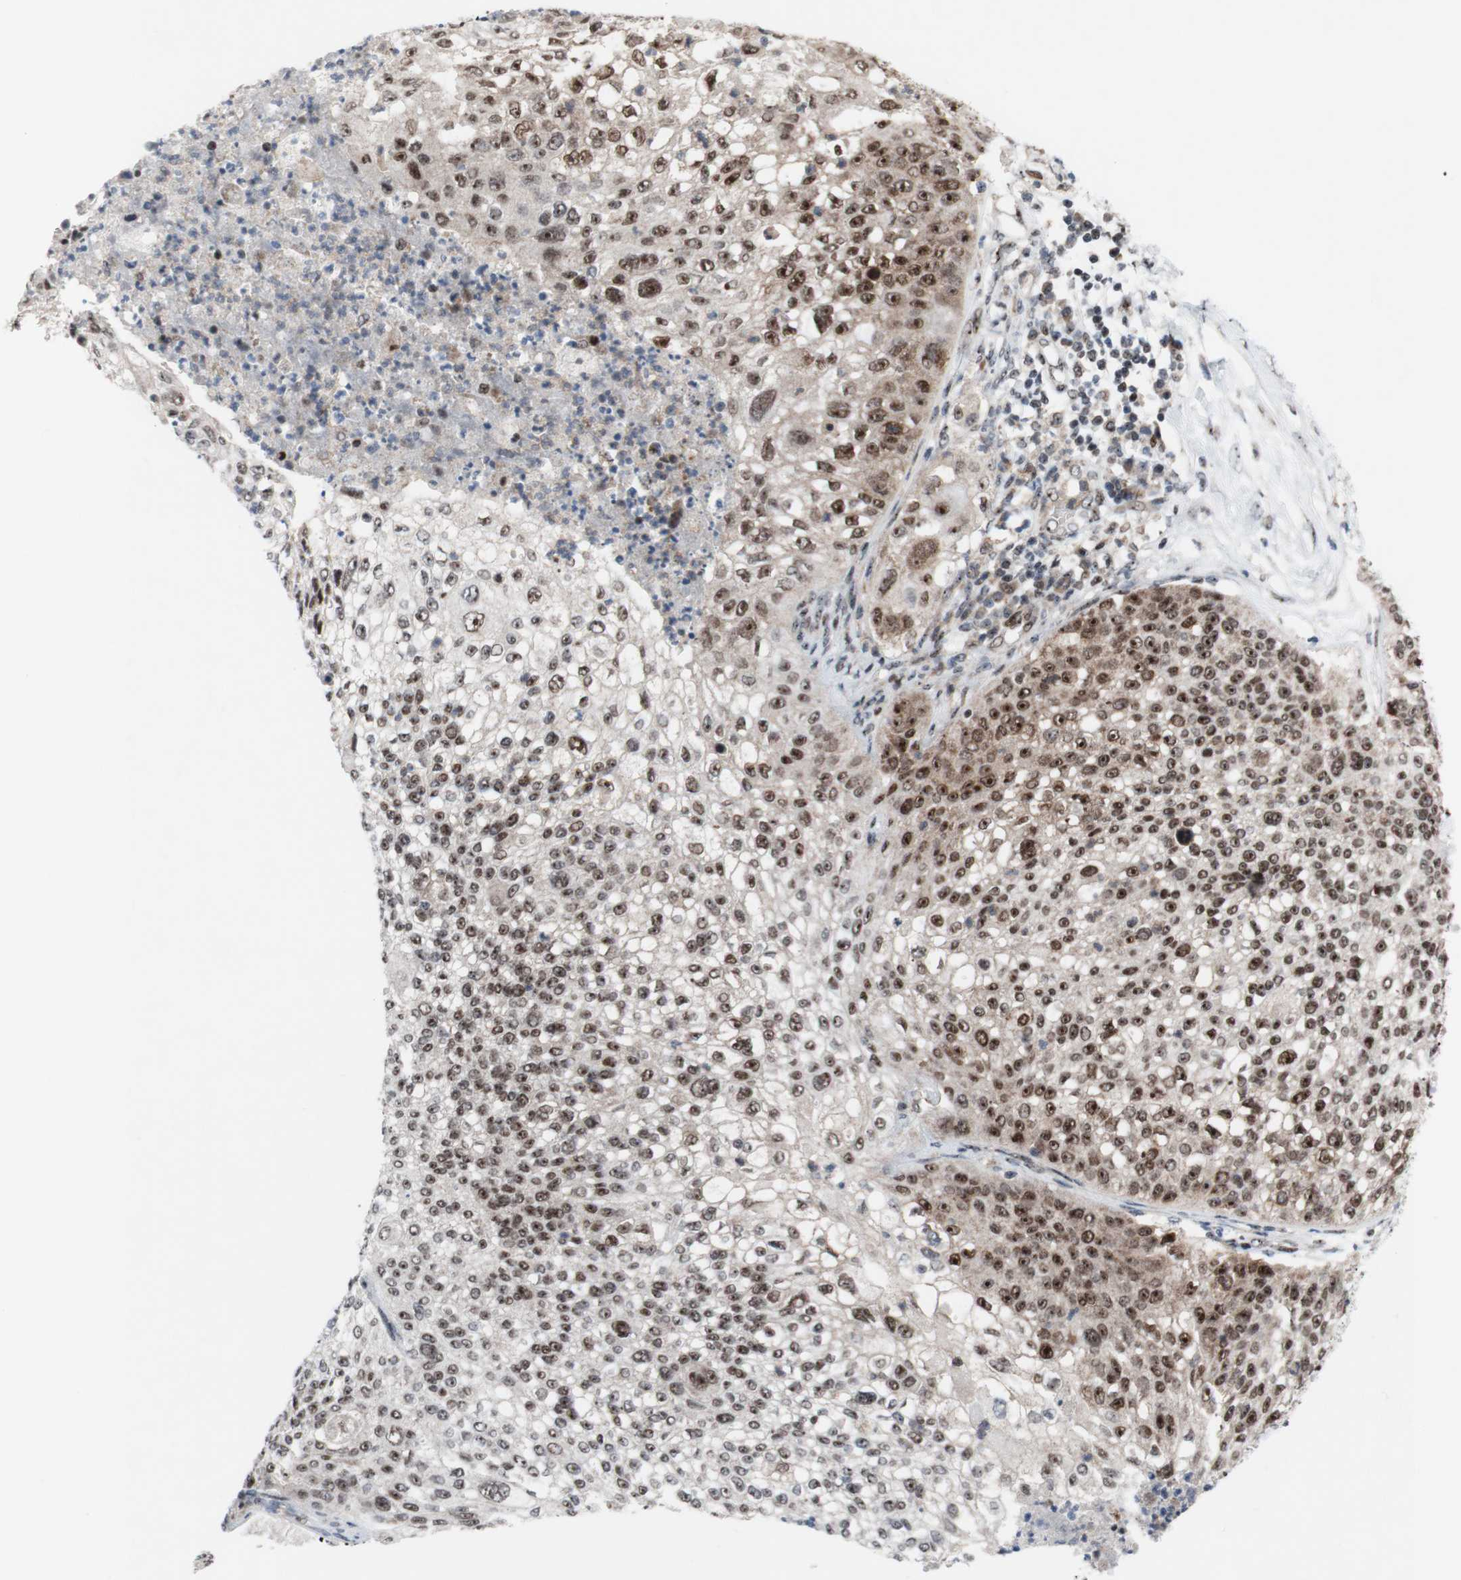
{"staining": {"intensity": "moderate", "quantity": ">75%", "location": "nuclear"}, "tissue": "lung cancer", "cell_type": "Tumor cells", "image_type": "cancer", "snomed": [{"axis": "morphology", "description": "Inflammation, NOS"}, {"axis": "morphology", "description": "Squamous cell carcinoma, NOS"}, {"axis": "topography", "description": "Lymph node"}, {"axis": "topography", "description": "Soft tissue"}, {"axis": "topography", "description": "Lung"}], "caption": "Immunohistochemistry of lung cancer displays medium levels of moderate nuclear positivity in approximately >75% of tumor cells.", "gene": "POLR1A", "patient": {"sex": "male", "age": 66}}